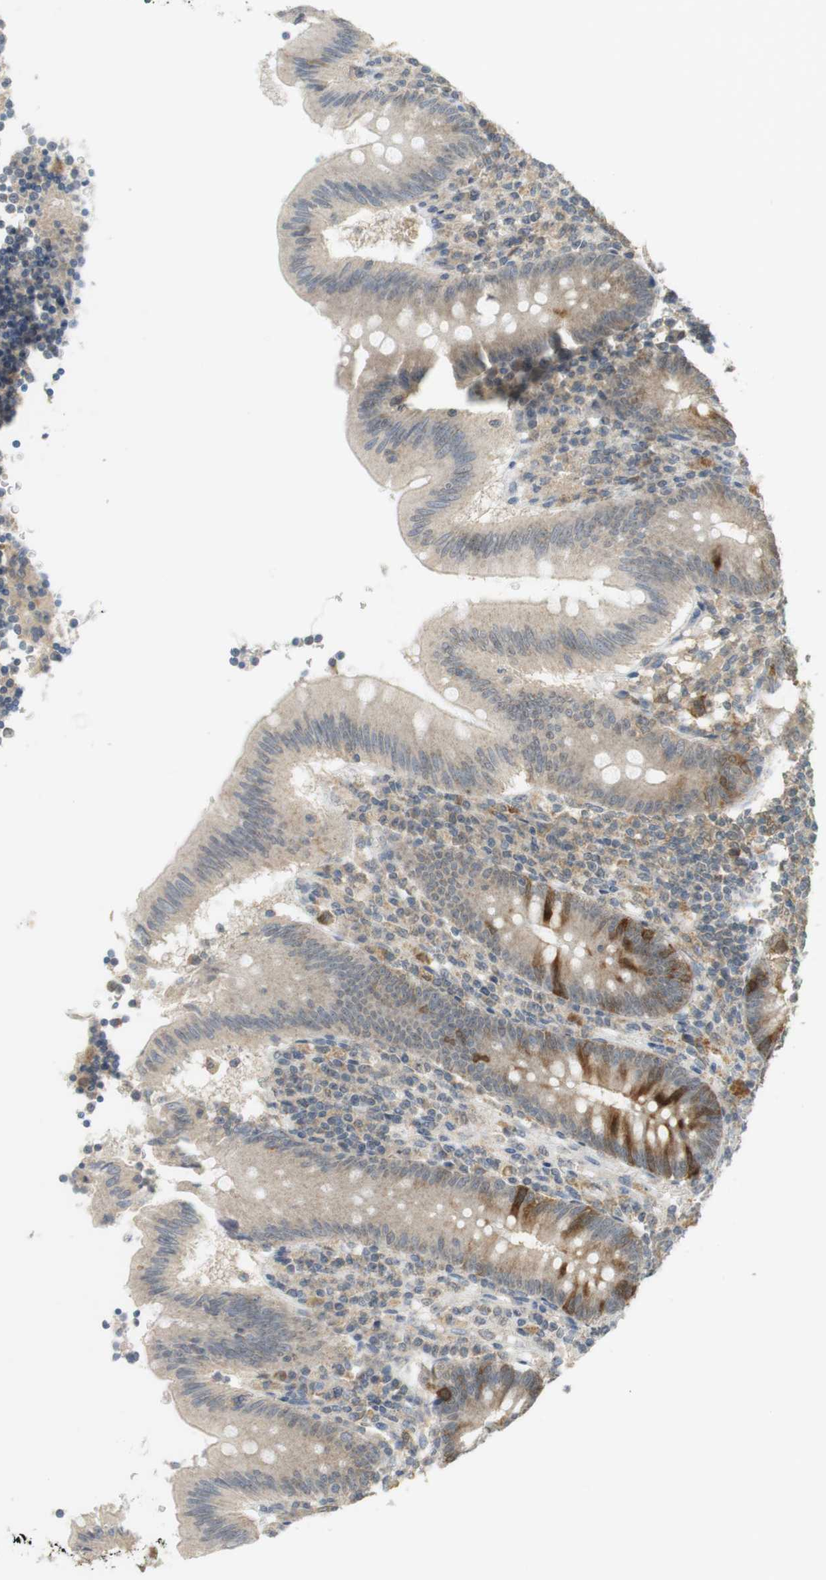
{"staining": {"intensity": "strong", "quantity": "<25%", "location": "cytoplasmic/membranous"}, "tissue": "appendix", "cell_type": "Glandular cells", "image_type": "normal", "snomed": [{"axis": "morphology", "description": "Normal tissue, NOS"}, {"axis": "morphology", "description": "Inflammation, NOS"}, {"axis": "topography", "description": "Appendix"}], "caption": "This is a photomicrograph of immunohistochemistry (IHC) staining of unremarkable appendix, which shows strong staining in the cytoplasmic/membranous of glandular cells.", "gene": "TTK", "patient": {"sex": "male", "age": 46}}